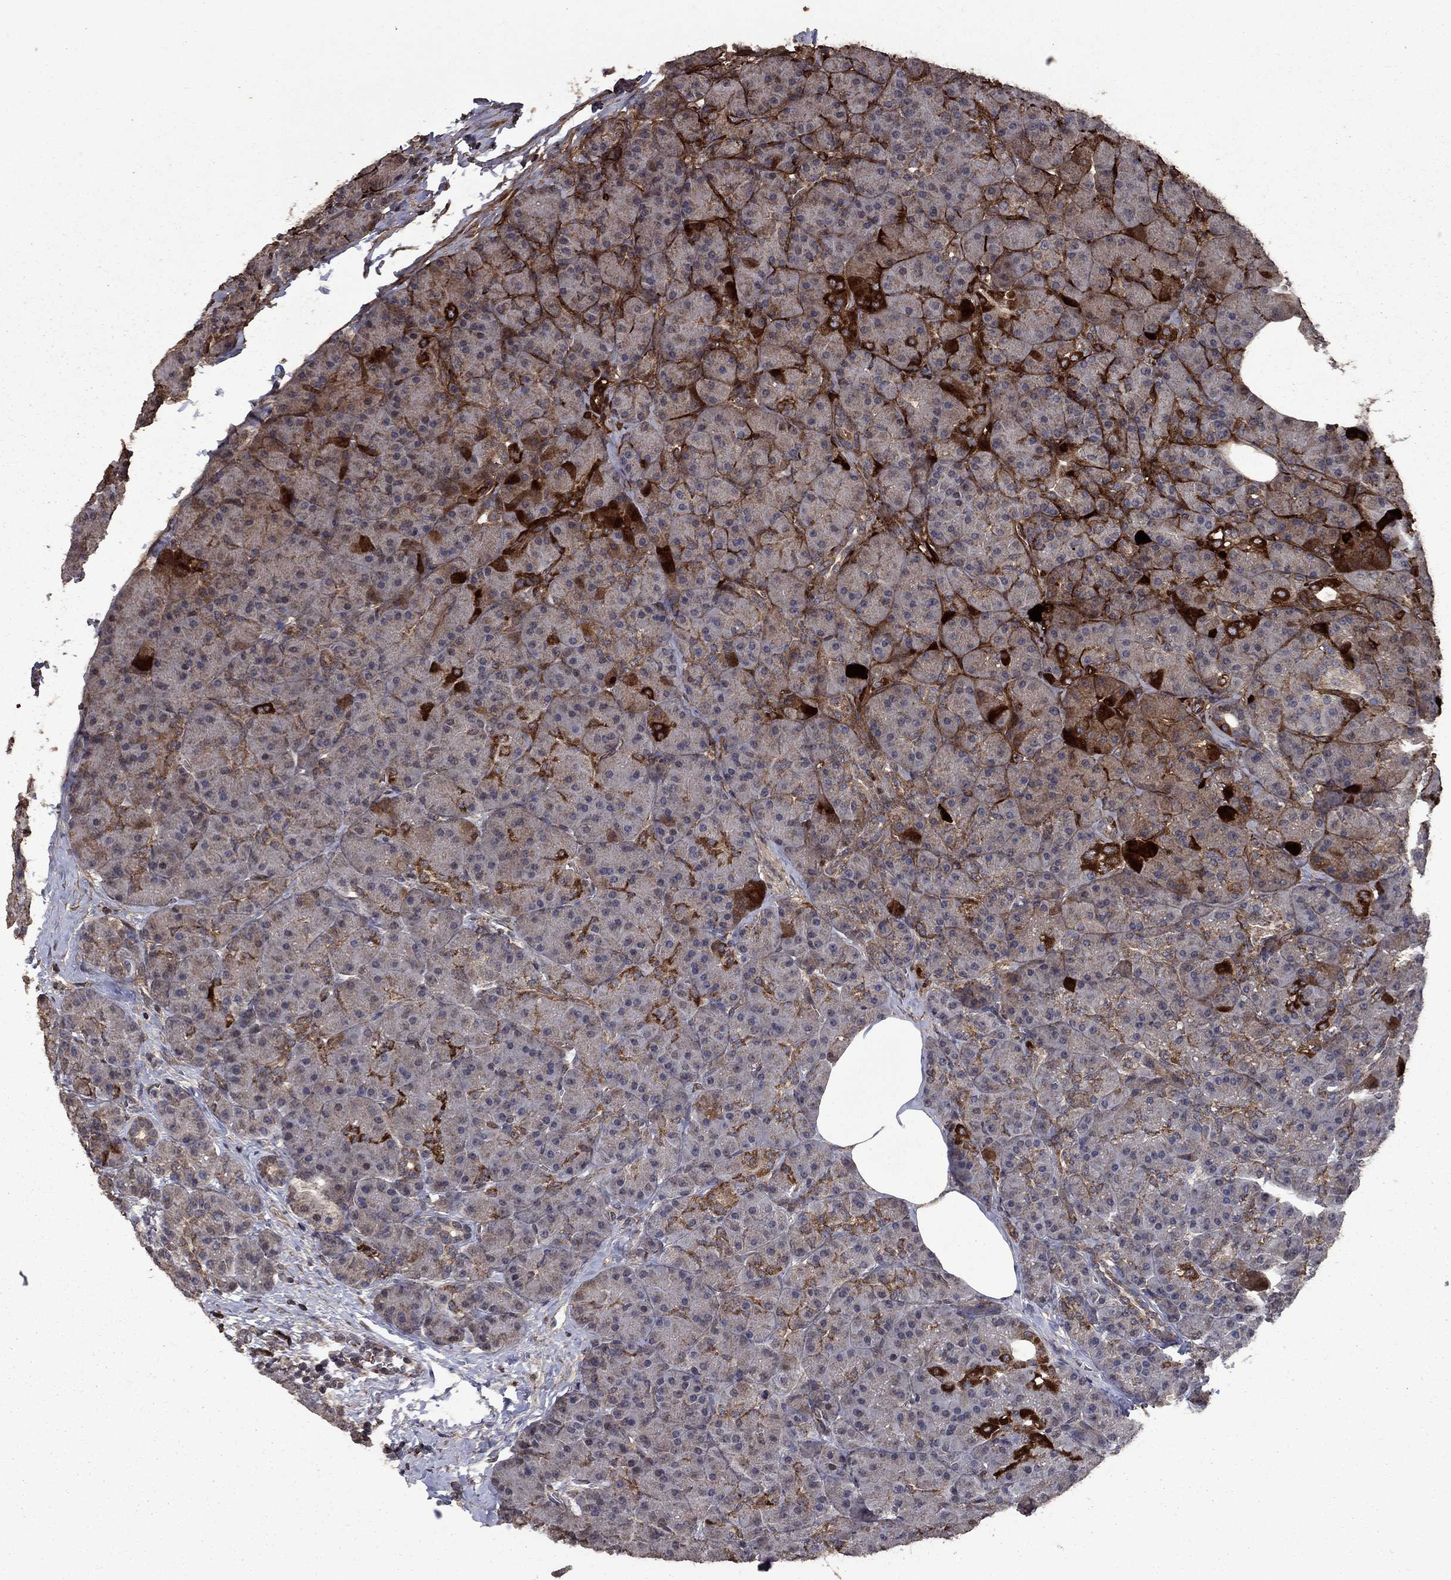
{"staining": {"intensity": "strong", "quantity": "<25%", "location": "cytoplasmic/membranous"}, "tissue": "pancreas", "cell_type": "Exocrine glandular cells", "image_type": "normal", "snomed": [{"axis": "morphology", "description": "Normal tissue, NOS"}, {"axis": "topography", "description": "Pancreas"}], "caption": "Immunohistochemistry (IHC) of normal human pancreas shows medium levels of strong cytoplasmic/membranous expression in approximately <25% of exocrine glandular cells.", "gene": "COL18A1", "patient": {"sex": "male", "age": 57}}